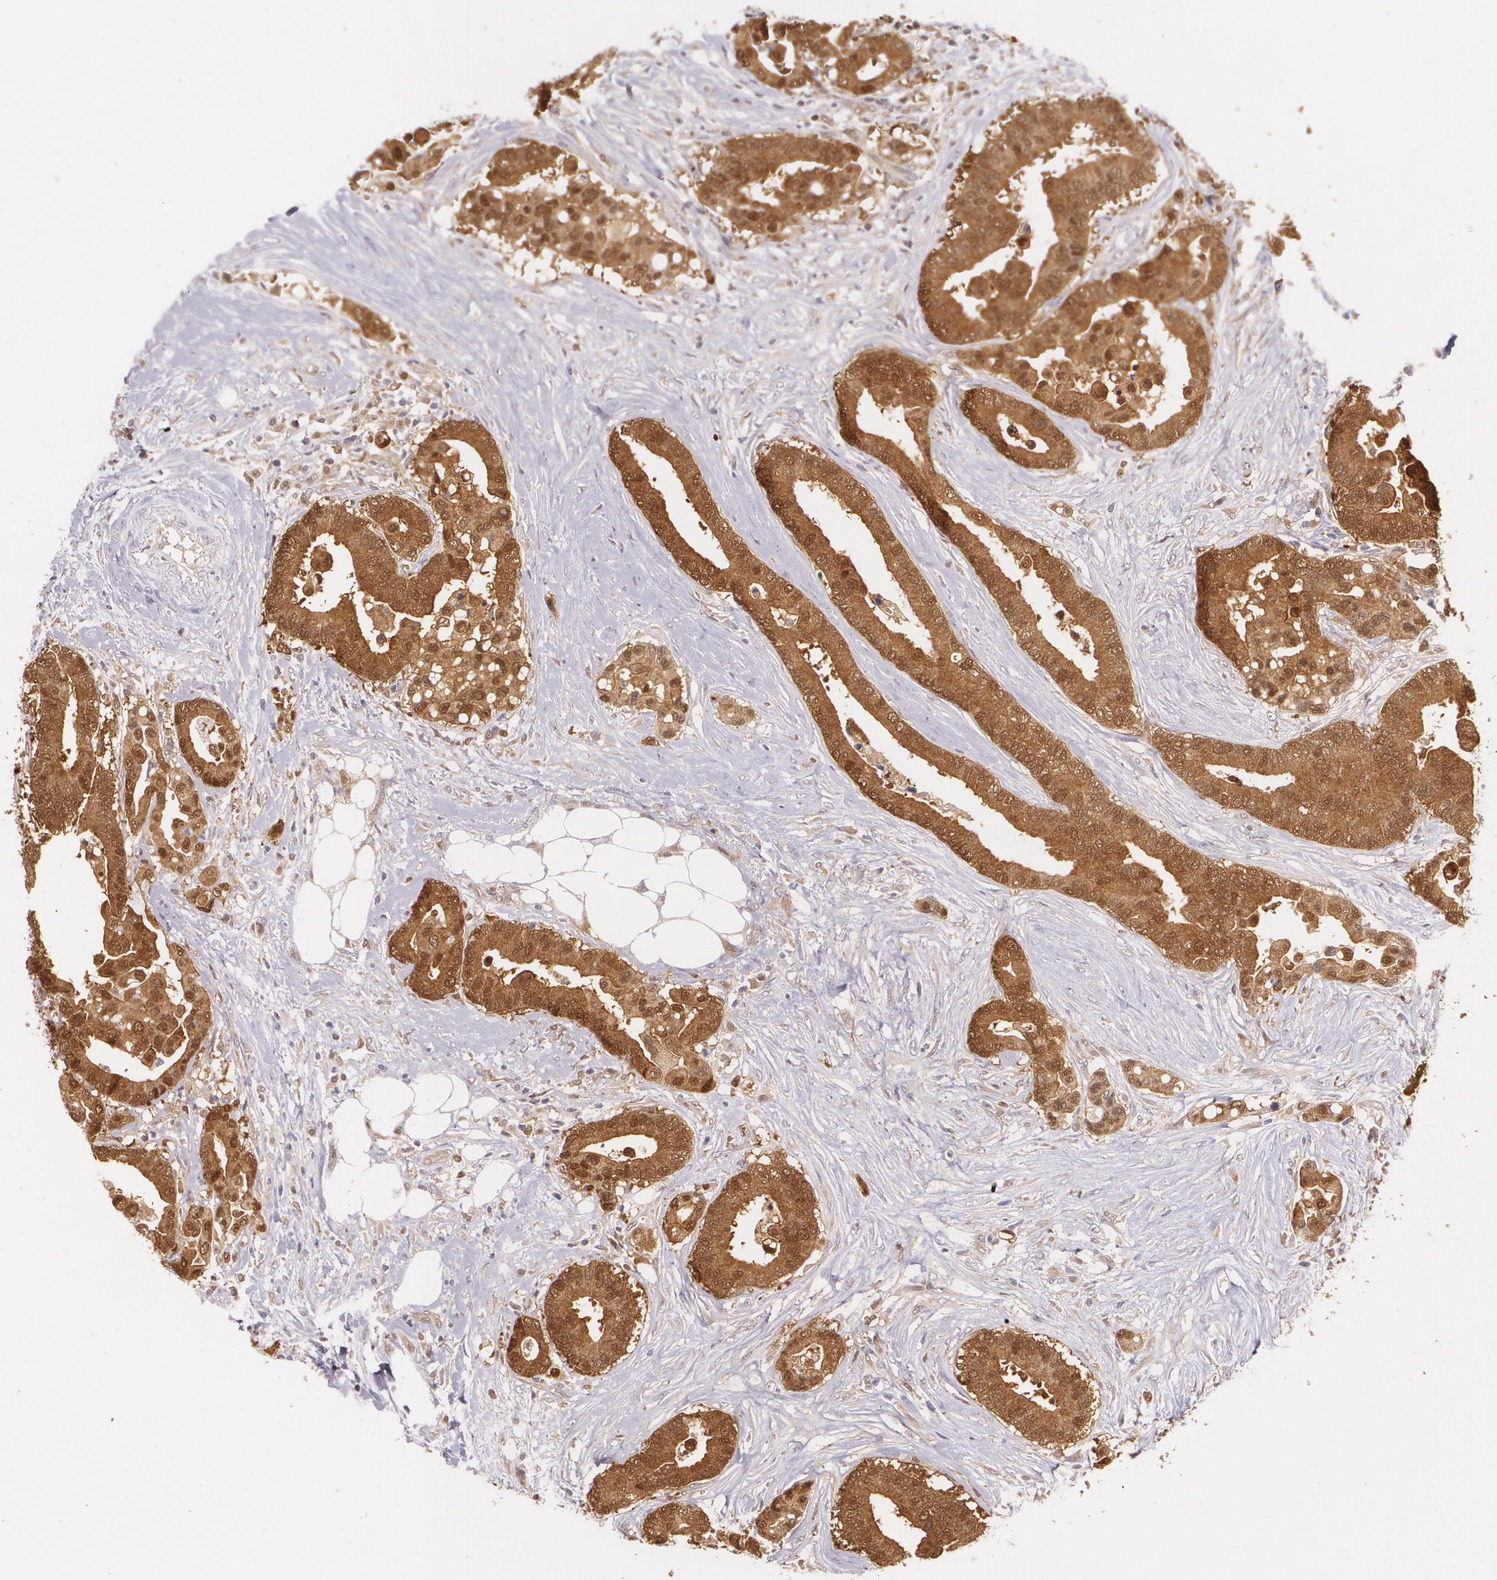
{"staining": {"intensity": "strong", "quantity": ">75%", "location": "cytoplasmic/membranous,nuclear"}, "tissue": "colorectal cancer", "cell_type": "Tumor cells", "image_type": "cancer", "snomed": [{"axis": "morphology", "description": "Adenocarcinoma, NOS"}, {"axis": "topography", "description": "Colon"}], "caption": "A high amount of strong cytoplasmic/membranous and nuclear staining is appreciated in about >75% of tumor cells in colorectal cancer tissue. Nuclei are stained in blue.", "gene": "HSPH1", "patient": {"sex": "male", "age": 82}}